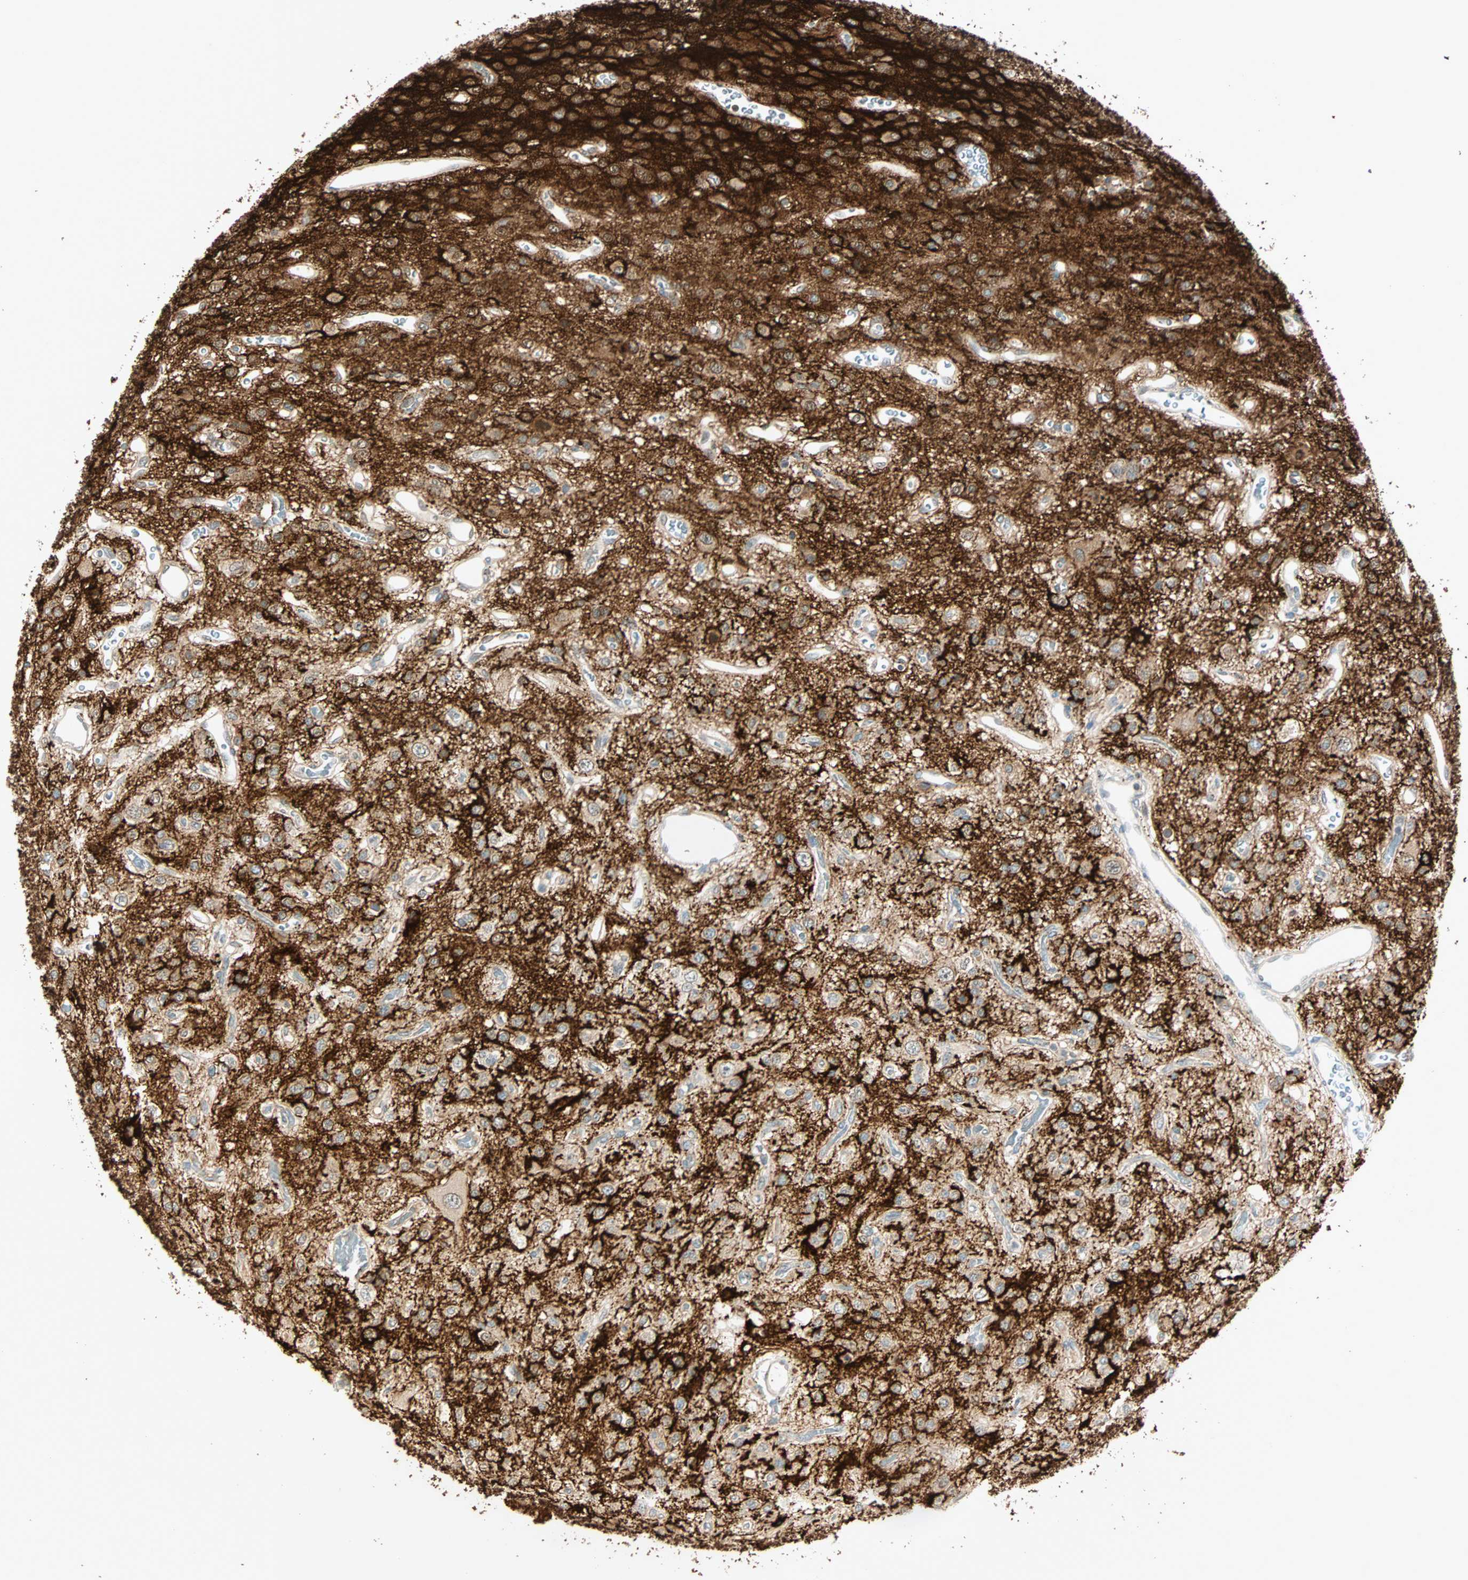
{"staining": {"intensity": "weak", "quantity": ">75%", "location": "cytoplasmic/membranous"}, "tissue": "glioma", "cell_type": "Tumor cells", "image_type": "cancer", "snomed": [{"axis": "morphology", "description": "Glioma, malignant, Low grade"}, {"axis": "topography", "description": "Brain"}], "caption": "Malignant glioma (low-grade) stained with a brown dye exhibits weak cytoplasmic/membranous positive expression in about >75% of tumor cells.", "gene": "BCAN", "patient": {"sex": "male", "age": 38}}